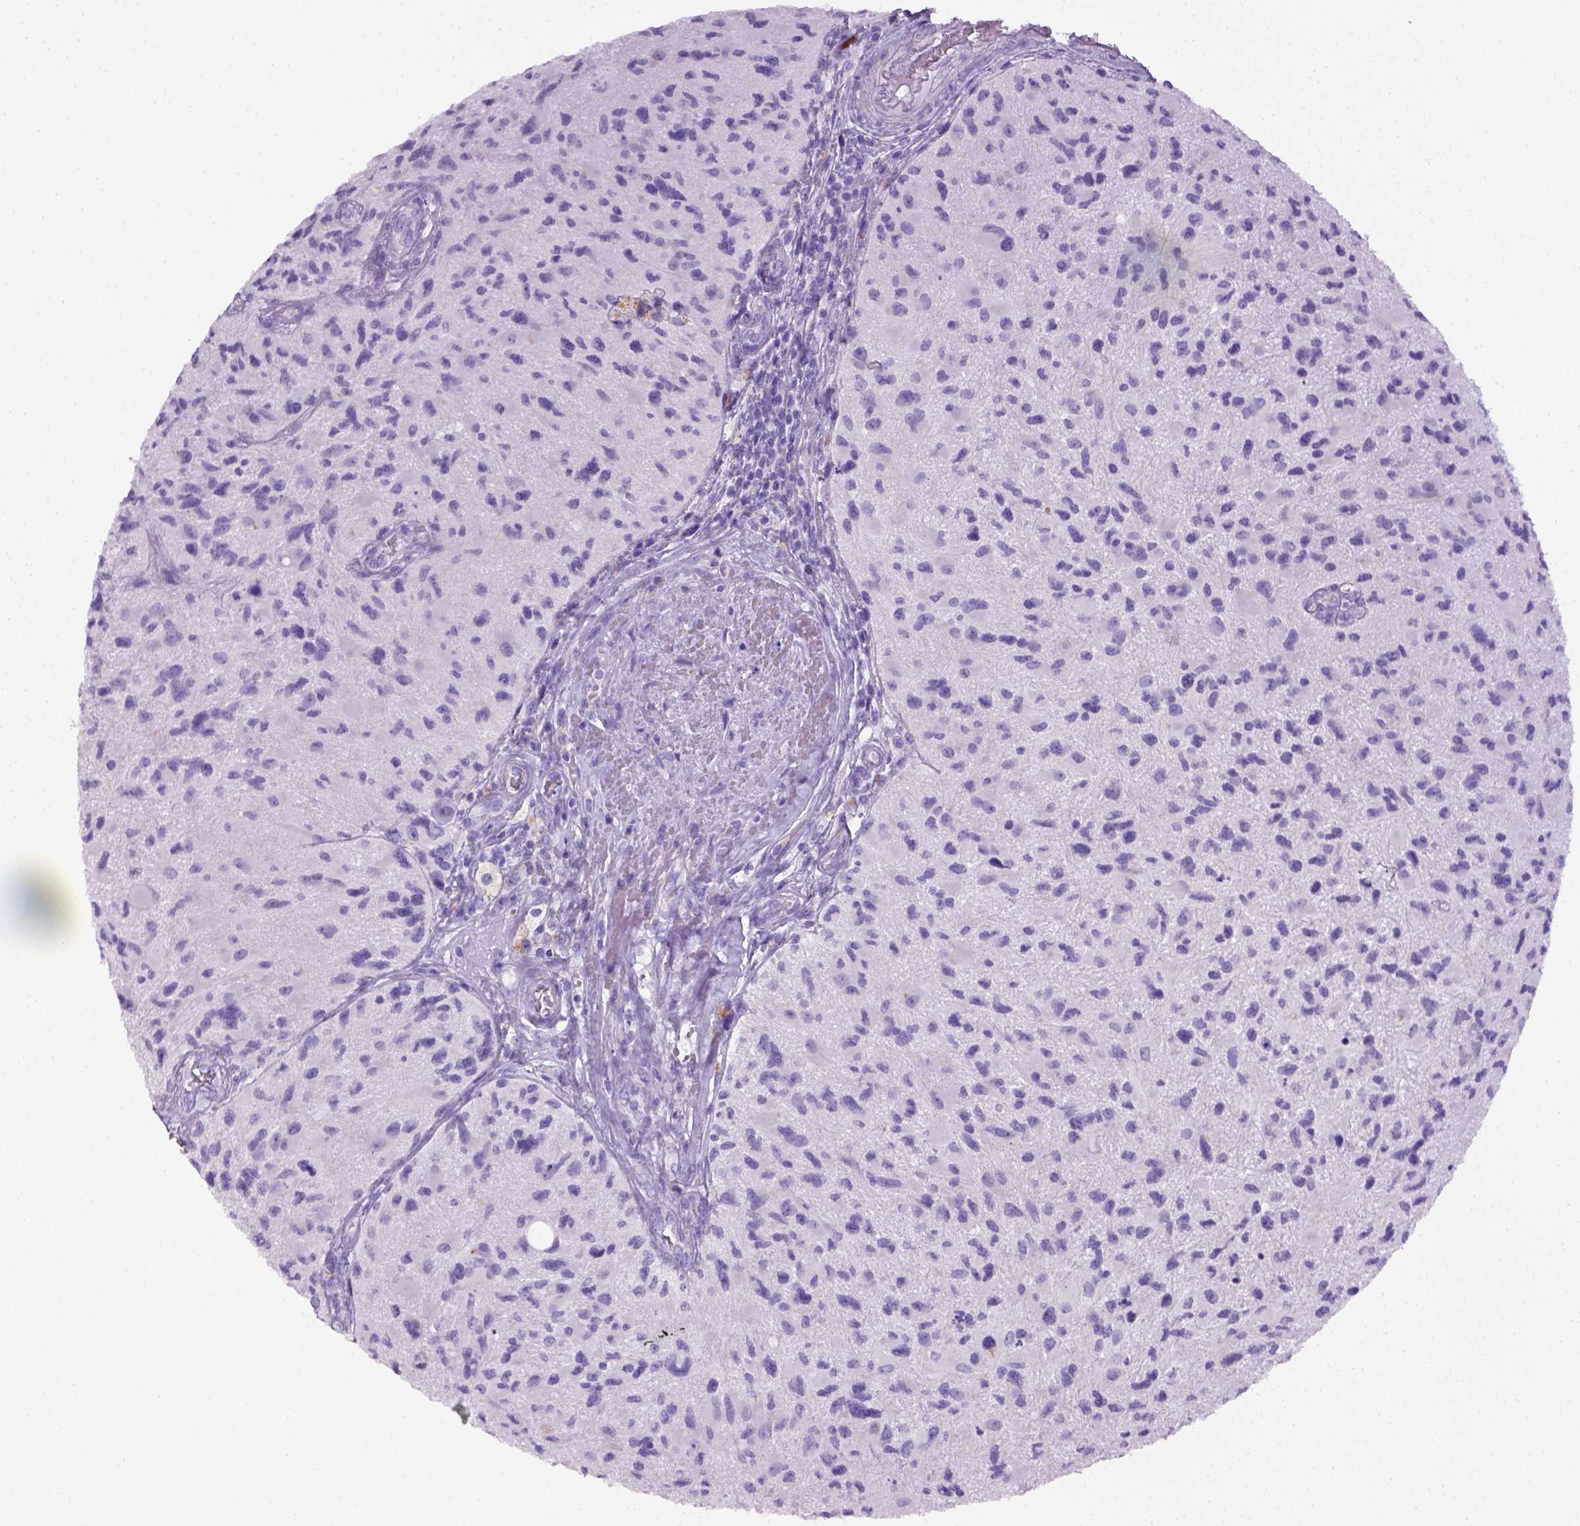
{"staining": {"intensity": "negative", "quantity": "none", "location": "none"}, "tissue": "glioma", "cell_type": "Tumor cells", "image_type": "cancer", "snomed": [{"axis": "morphology", "description": "Glioma, malignant, NOS"}, {"axis": "morphology", "description": "Glioma, malignant, High grade"}, {"axis": "topography", "description": "Brain"}], "caption": "Human glioma (malignant) stained for a protein using immunohistochemistry (IHC) reveals no staining in tumor cells.", "gene": "KRT71", "patient": {"sex": "female", "age": 71}}